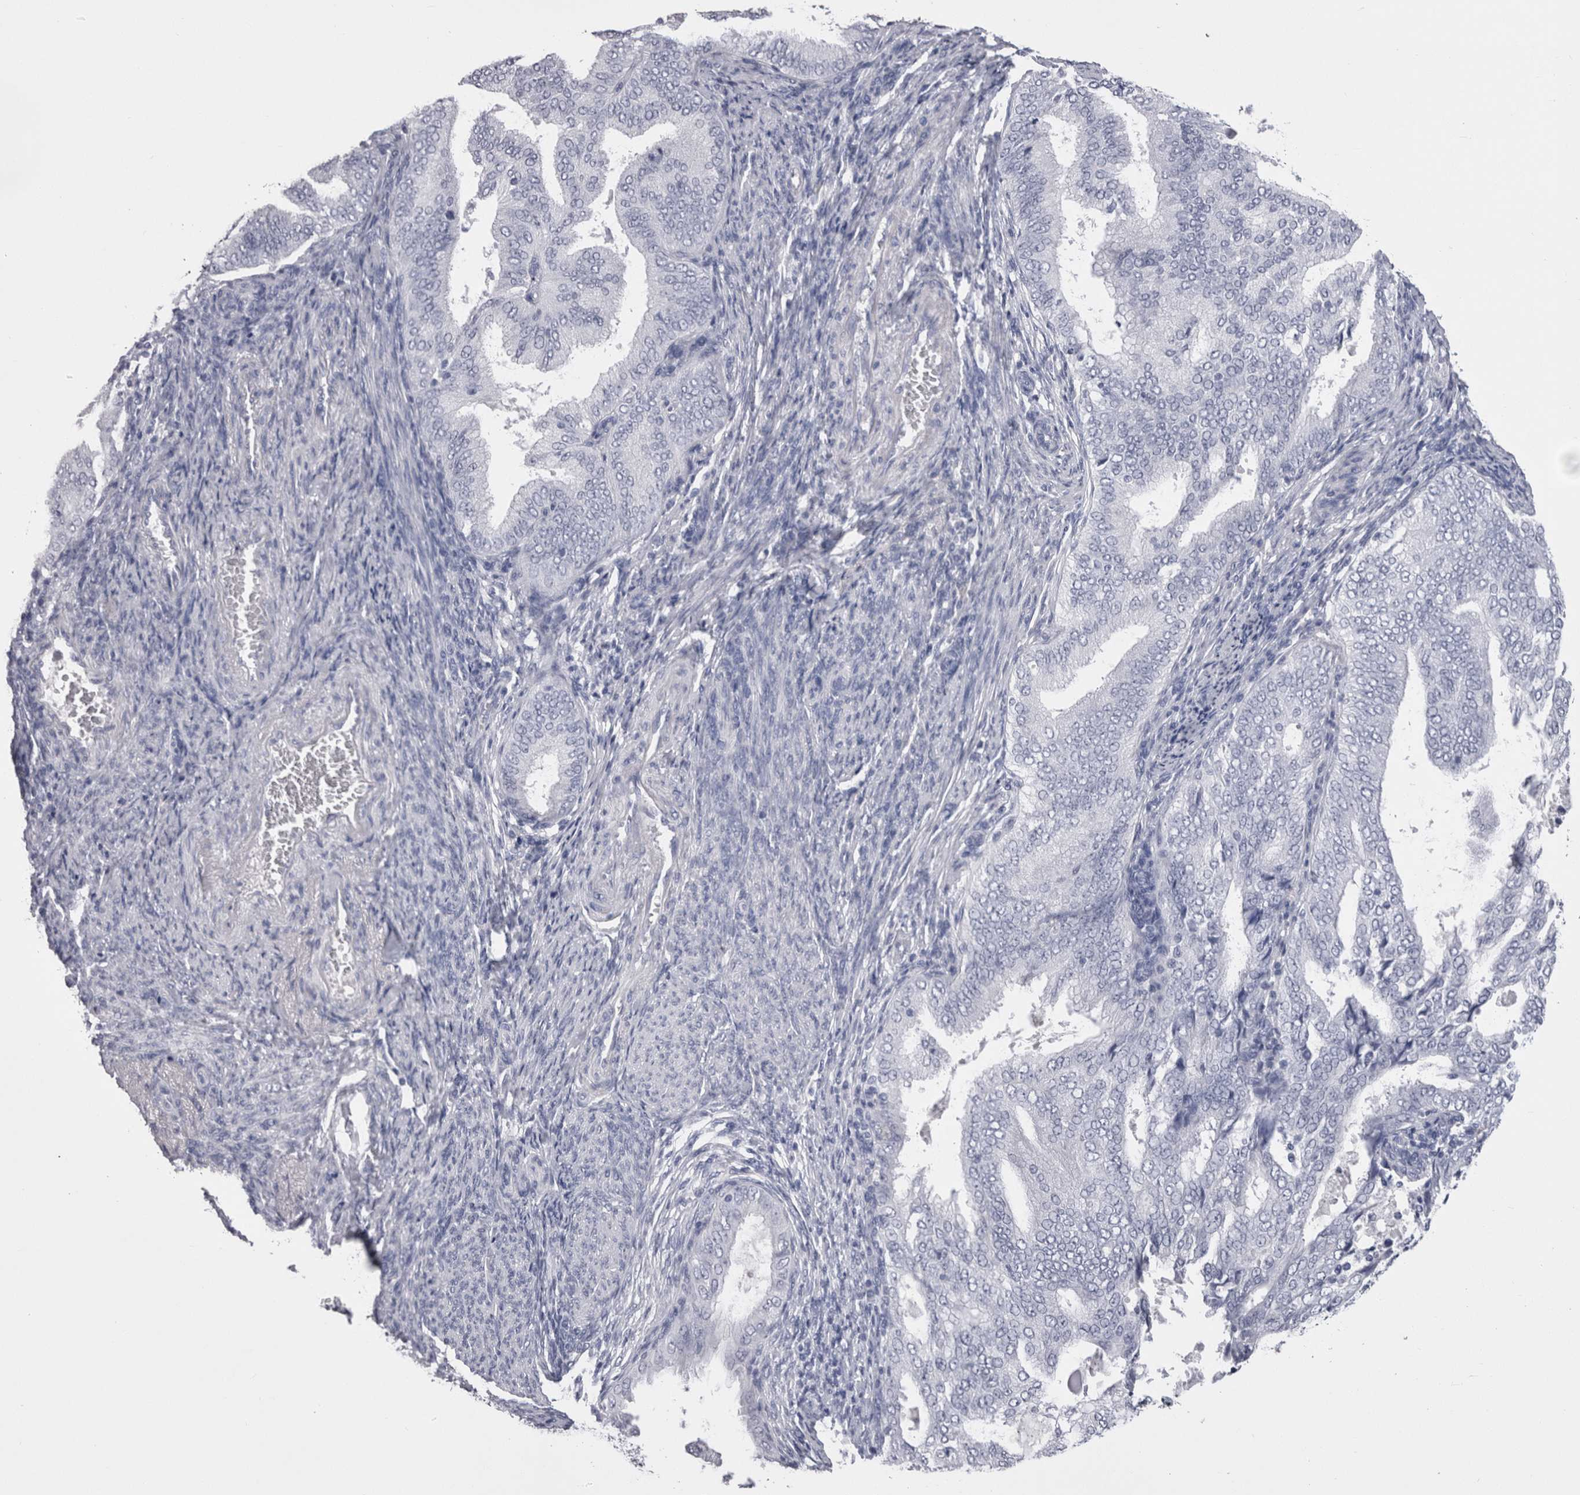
{"staining": {"intensity": "negative", "quantity": "none", "location": "none"}, "tissue": "endometrial cancer", "cell_type": "Tumor cells", "image_type": "cancer", "snomed": [{"axis": "morphology", "description": "Adenocarcinoma, NOS"}, {"axis": "topography", "description": "Endometrium"}], "caption": "An immunohistochemistry (IHC) image of endometrial cancer is shown. There is no staining in tumor cells of endometrial cancer.", "gene": "CDHR5", "patient": {"sex": "female", "age": 58}}